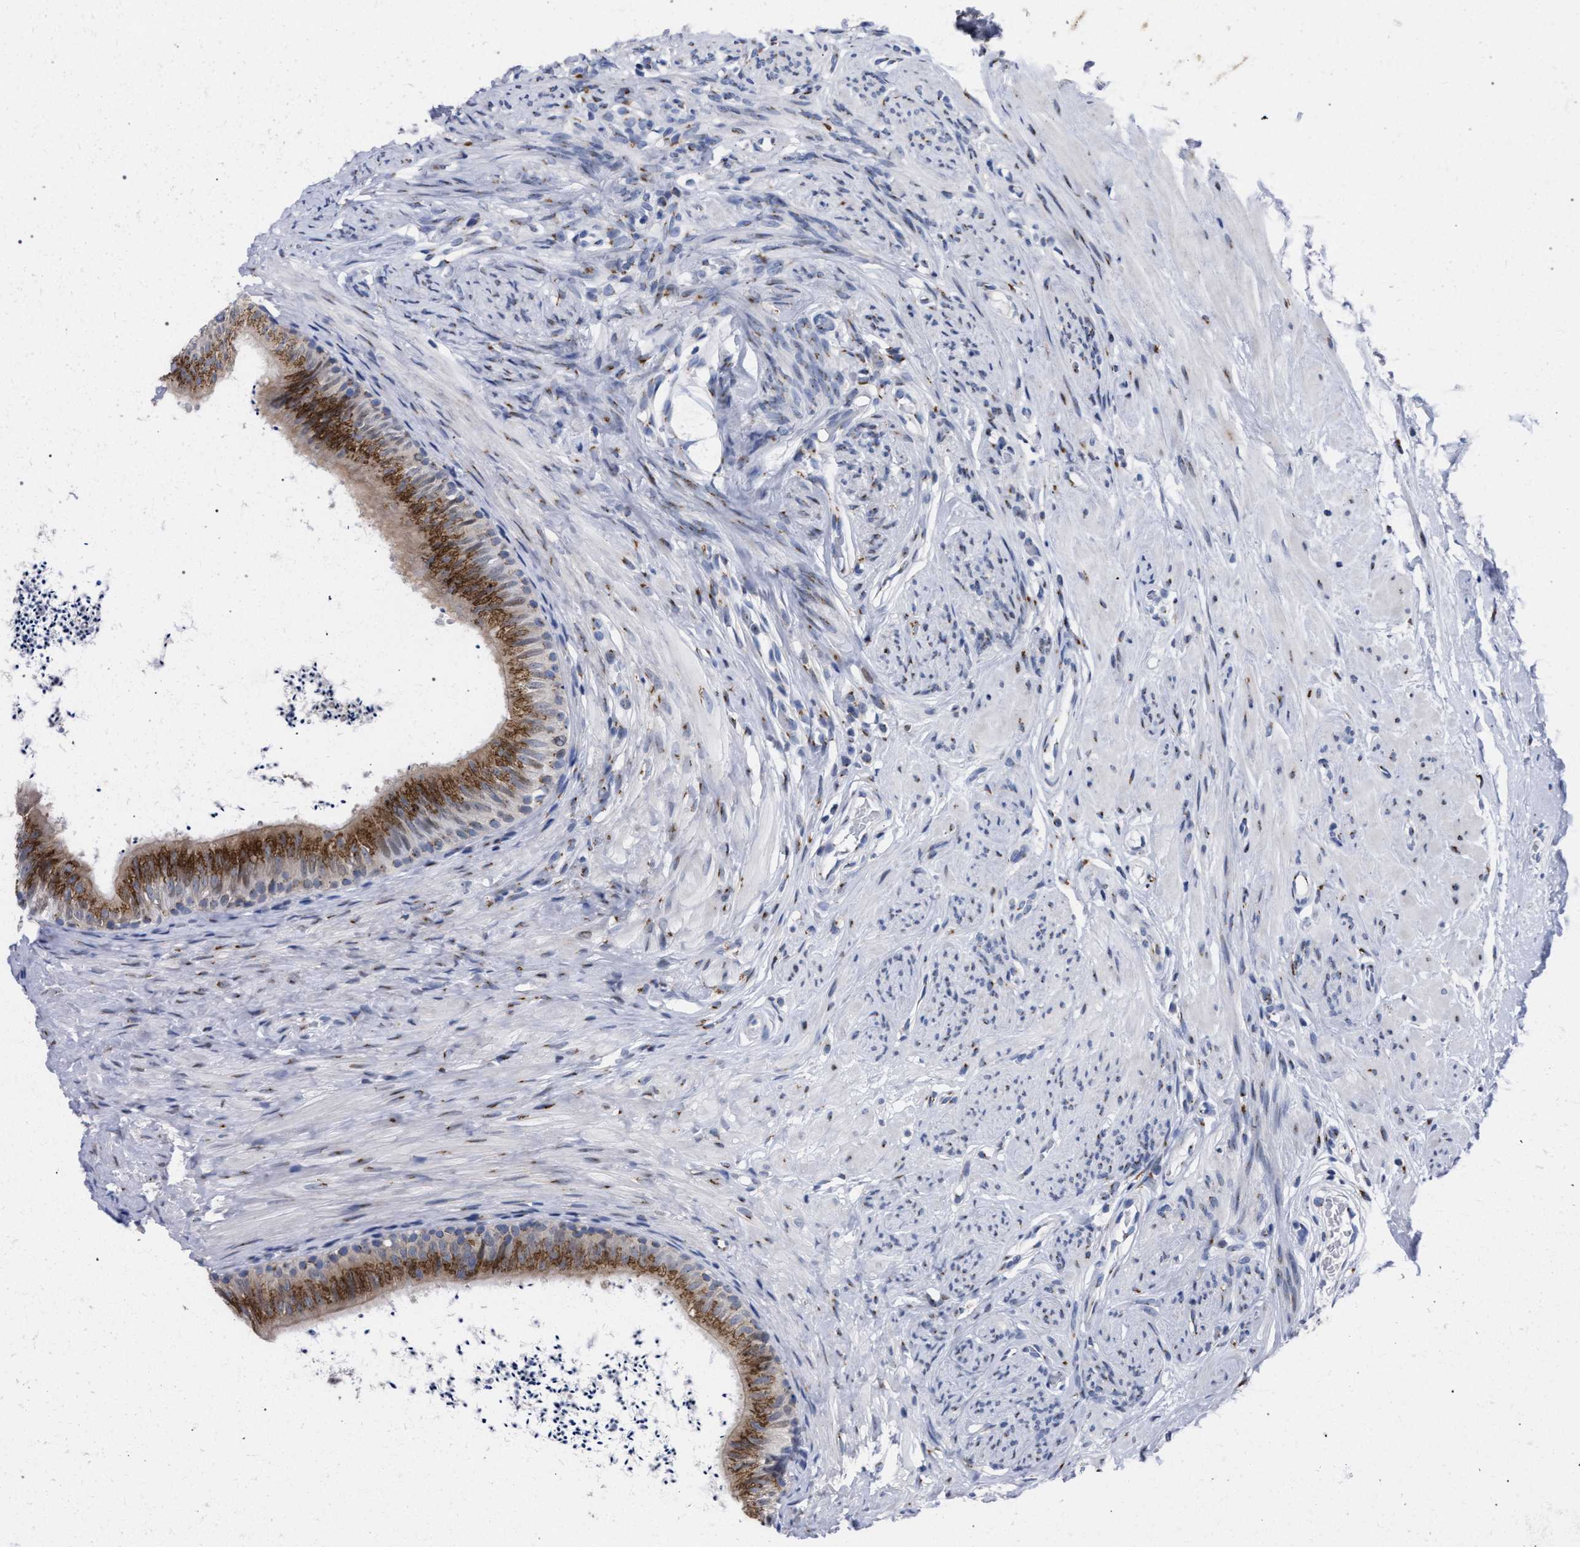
{"staining": {"intensity": "strong", "quantity": ">75%", "location": "cytoplasmic/membranous"}, "tissue": "epididymis", "cell_type": "Glandular cells", "image_type": "normal", "snomed": [{"axis": "morphology", "description": "Normal tissue, NOS"}, {"axis": "topography", "description": "Epididymis"}], "caption": "This photomicrograph exhibits immunohistochemistry (IHC) staining of unremarkable epididymis, with high strong cytoplasmic/membranous positivity in approximately >75% of glandular cells.", "gene": "GOLGA2", "patient": {"sex": "male", "age": 56}}